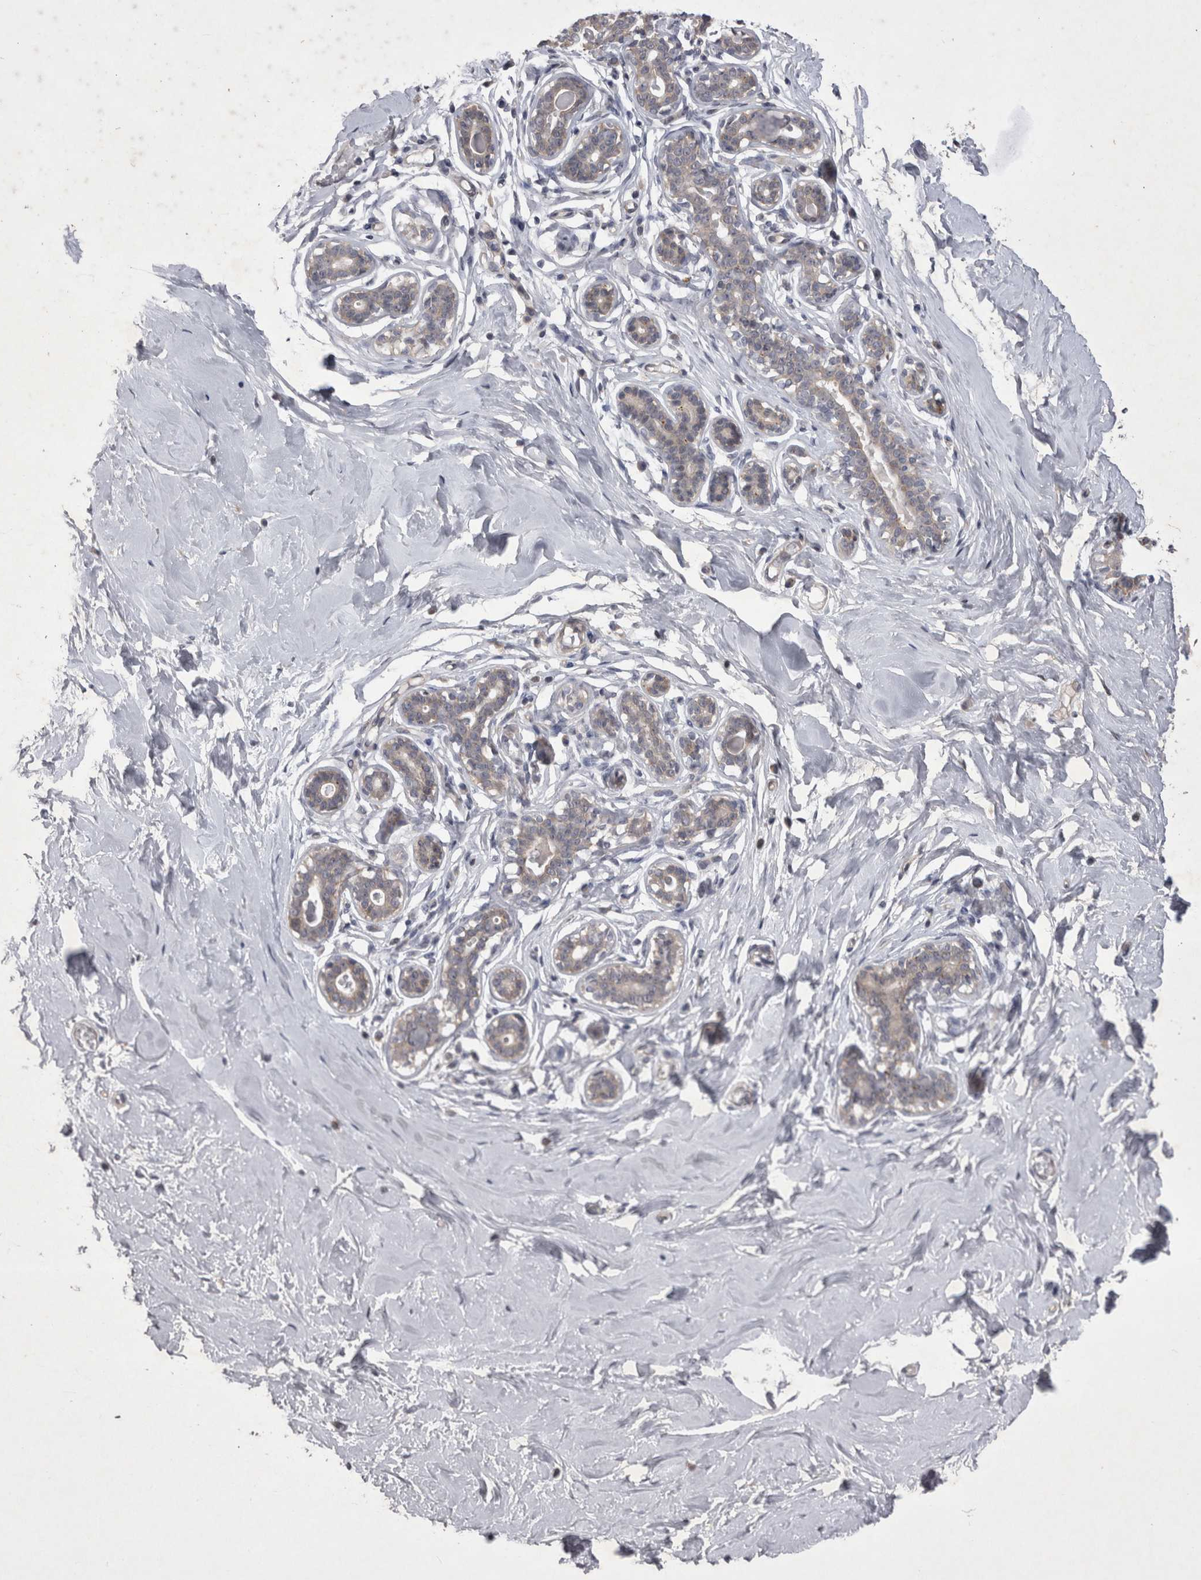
{"staining": {"intensity": "negative", "quantity": "none", "location": "none"}, "tissue": "breast", "cell_type": "Adipocytes", "image_type": "normal", "snomed": [{"axis": "morphology", "description": "Normal tissue, NOS"}, {"axis": "morphology", "description": "Adenoma, NOS"}, {"axis": "topography", "description": "Breast"}], "caption": "DAB (3,3'-diaminobenzidine) immunohistochemical staining of benign human breast demonstrates no significant positivity in adipocytes.", "gene": "CTBS", "patient": {"sex": "female", "age": 23}}